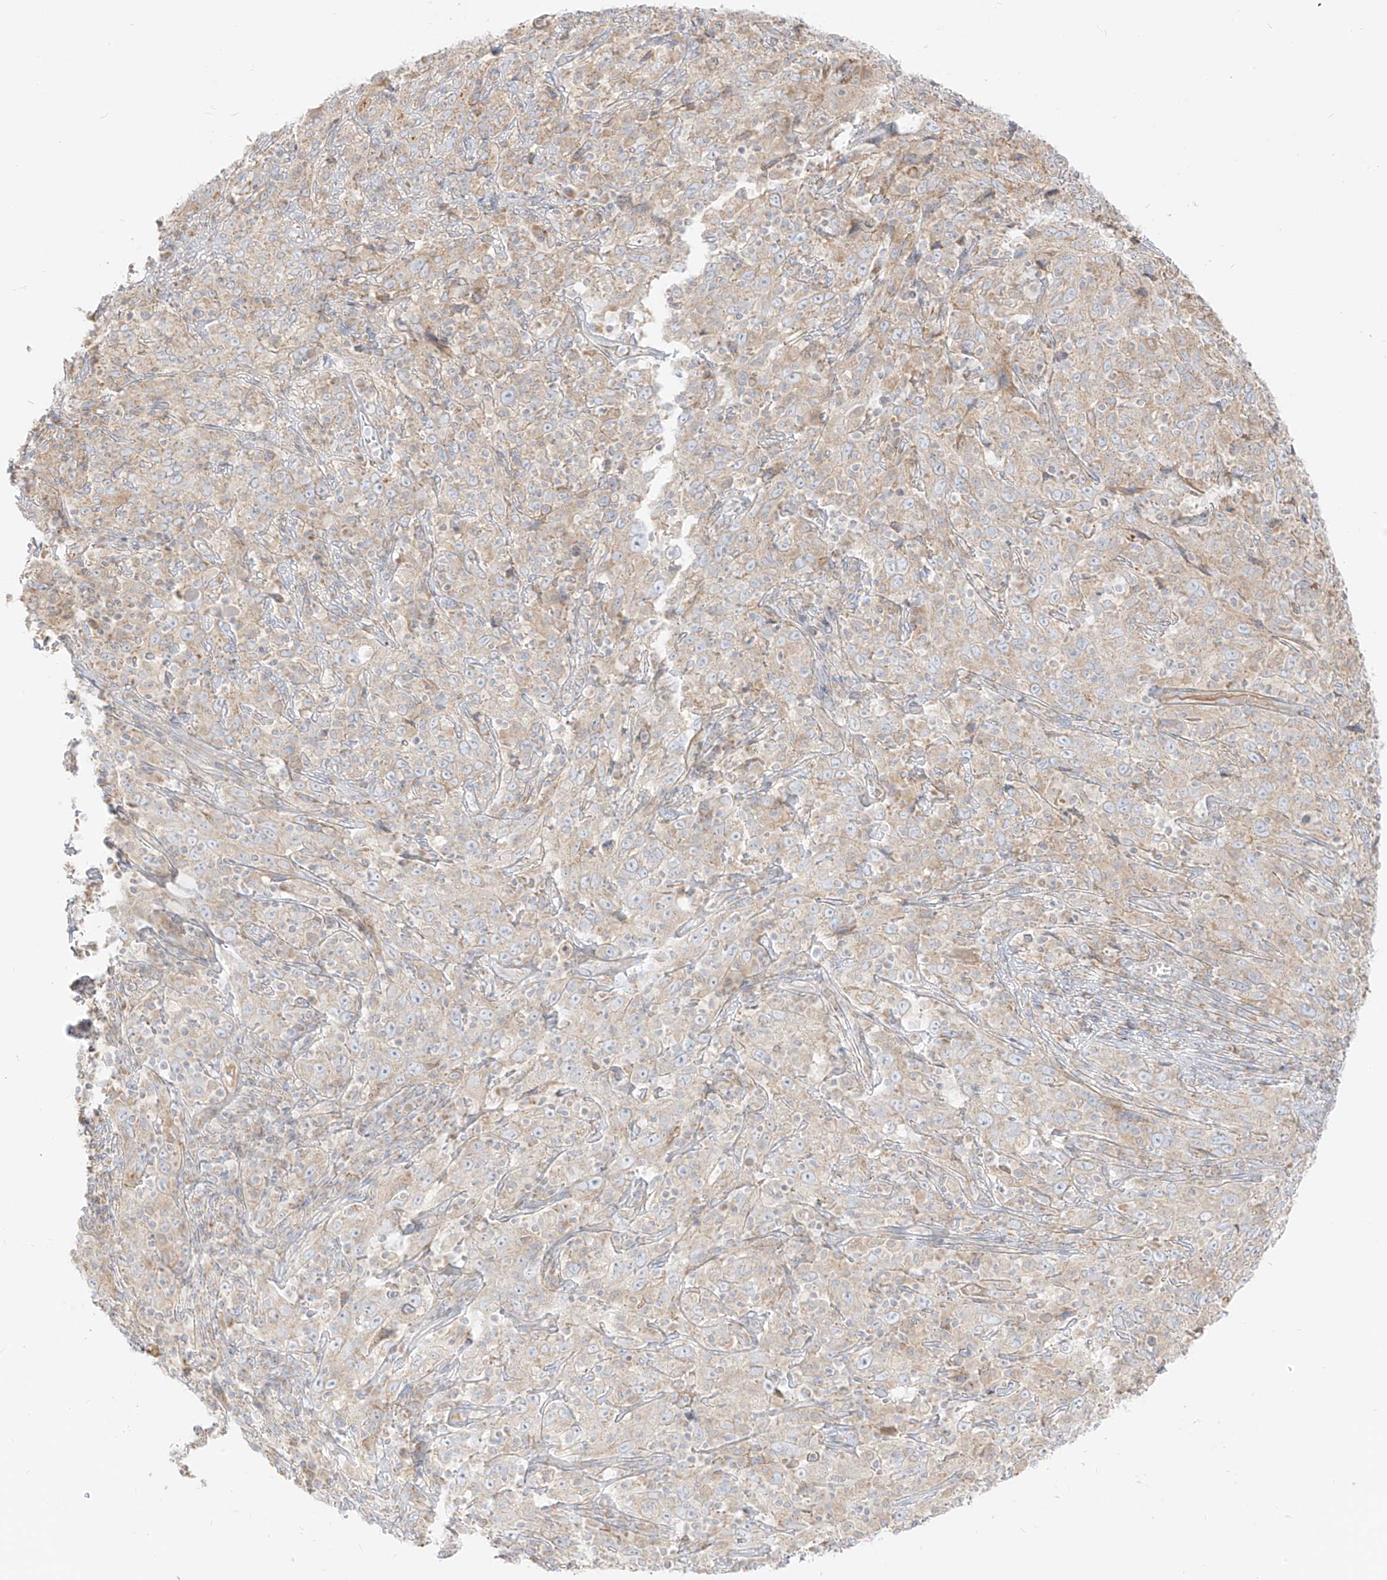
{"staining": {"intensity": "weak", "quantity": "<25%", "location": "cytoplasmic/membranous"}, "tissue": "cervical cancer", "cell_type": "Tumor cells", "image_type": "cancer", "snomed": [{"axis": "morphology", "description": "Squamous cell carcinoma, NOS"}, {"axis": "topography", "description": "Cervix"}], "caption": "The immunohistochemistry (IHC) photomicrograph has no significant staining in tumor cells of cervical squamous cell carcinoma tissue. The staining was performed using DAB to visualize the protein expression in brown, while the nuclei were stained in blue with hematoxylin (Magnification: 20x).", "gene": "ZIM3", "patient": {"sex": "female", "age": 46}}